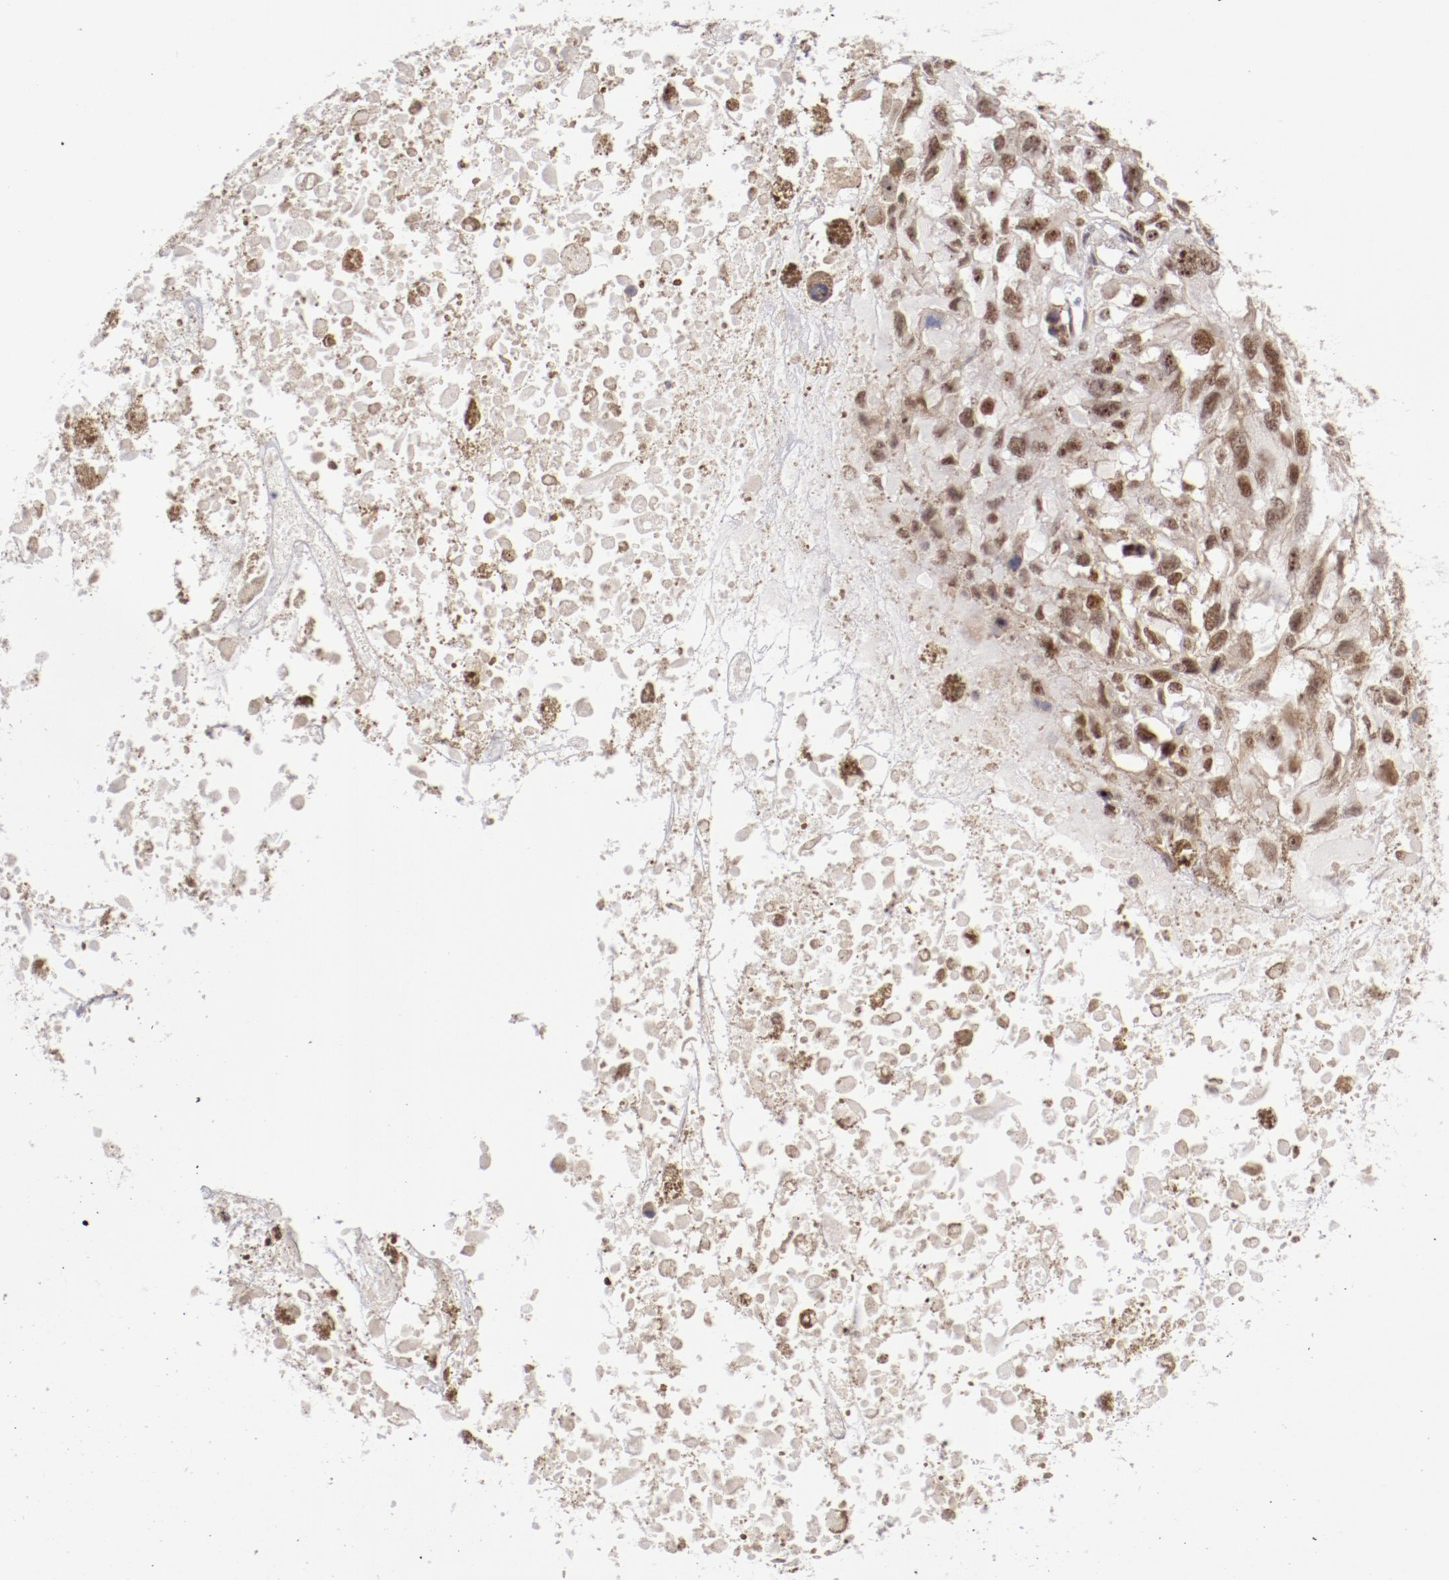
{"staining": {"intensity": "moderate", "quantity": ">75%", "location": "nuclear"}, "tissue": "melanoma", "cell_type": "Tumor cells", "image_type": "cancer", "snomed": [{"axis": "morphology", "description": "Malignant melanoma, Metastatic site"}, {"axis": "topography", "description": "Lymph node"}], "caption": "Immunohistochemical staining of malignant melanoma (metastatic site) demonstrates medium levels of moderate nuclear protein positivity in approximately >75% of tumor cells. The staining was performed using DAB (3,3'-diaminobenzidine), with brown indicating positive protein expression. Nuclei are stained blue with hematoxylin.", "gene": "TFAP4", "patient": {"sex": "male", "age": 59}}